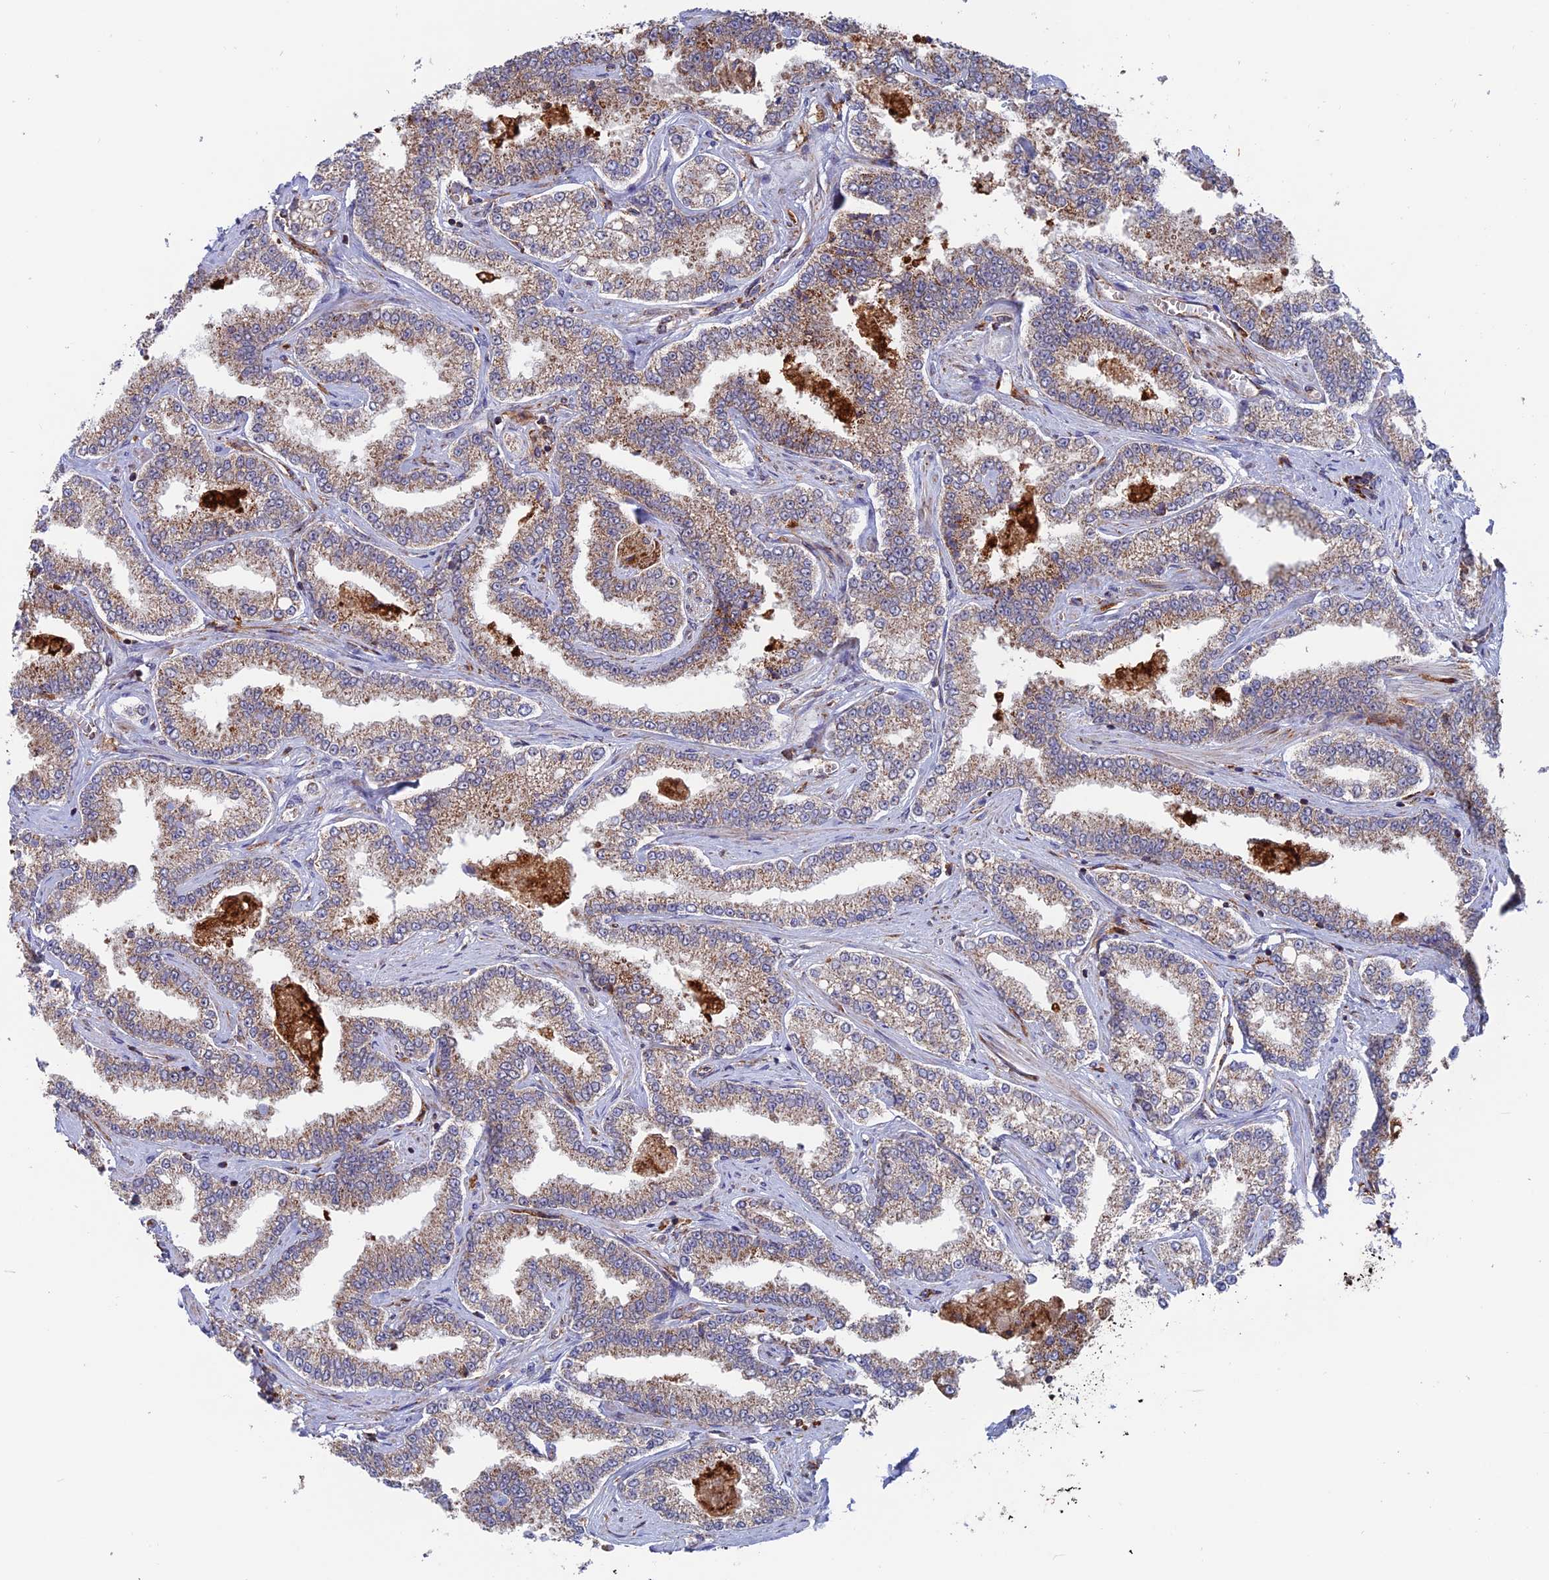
{"staining": {"intensity": "strong", "quantity": "25%-75%", "location": "cytoplasmic/membranous"}, "tissue": "prostate cancer", "cell_type": "Tumor cells", "image_type": "cancer", "snomed": [{"axis": "morphology", "description": "Normal tissue, NOS"}, {"axis": "morphology", "description": "Adenocarcinoma, High grade"}, {"axis": "topography", "description": "Prostate"}], "caption": "Immunohistochemistry of human prostate cancer reveals high levels of strong cytoplasmic/membranous positivity in approximately 25%-75% of tumor cells. Using DAB (brown) and hematoxylin (blue) stains, captured at high magnification using brightfield microscopy.", "gene": "DTYMK", "patient": {"sex": "male", "age": 83}}